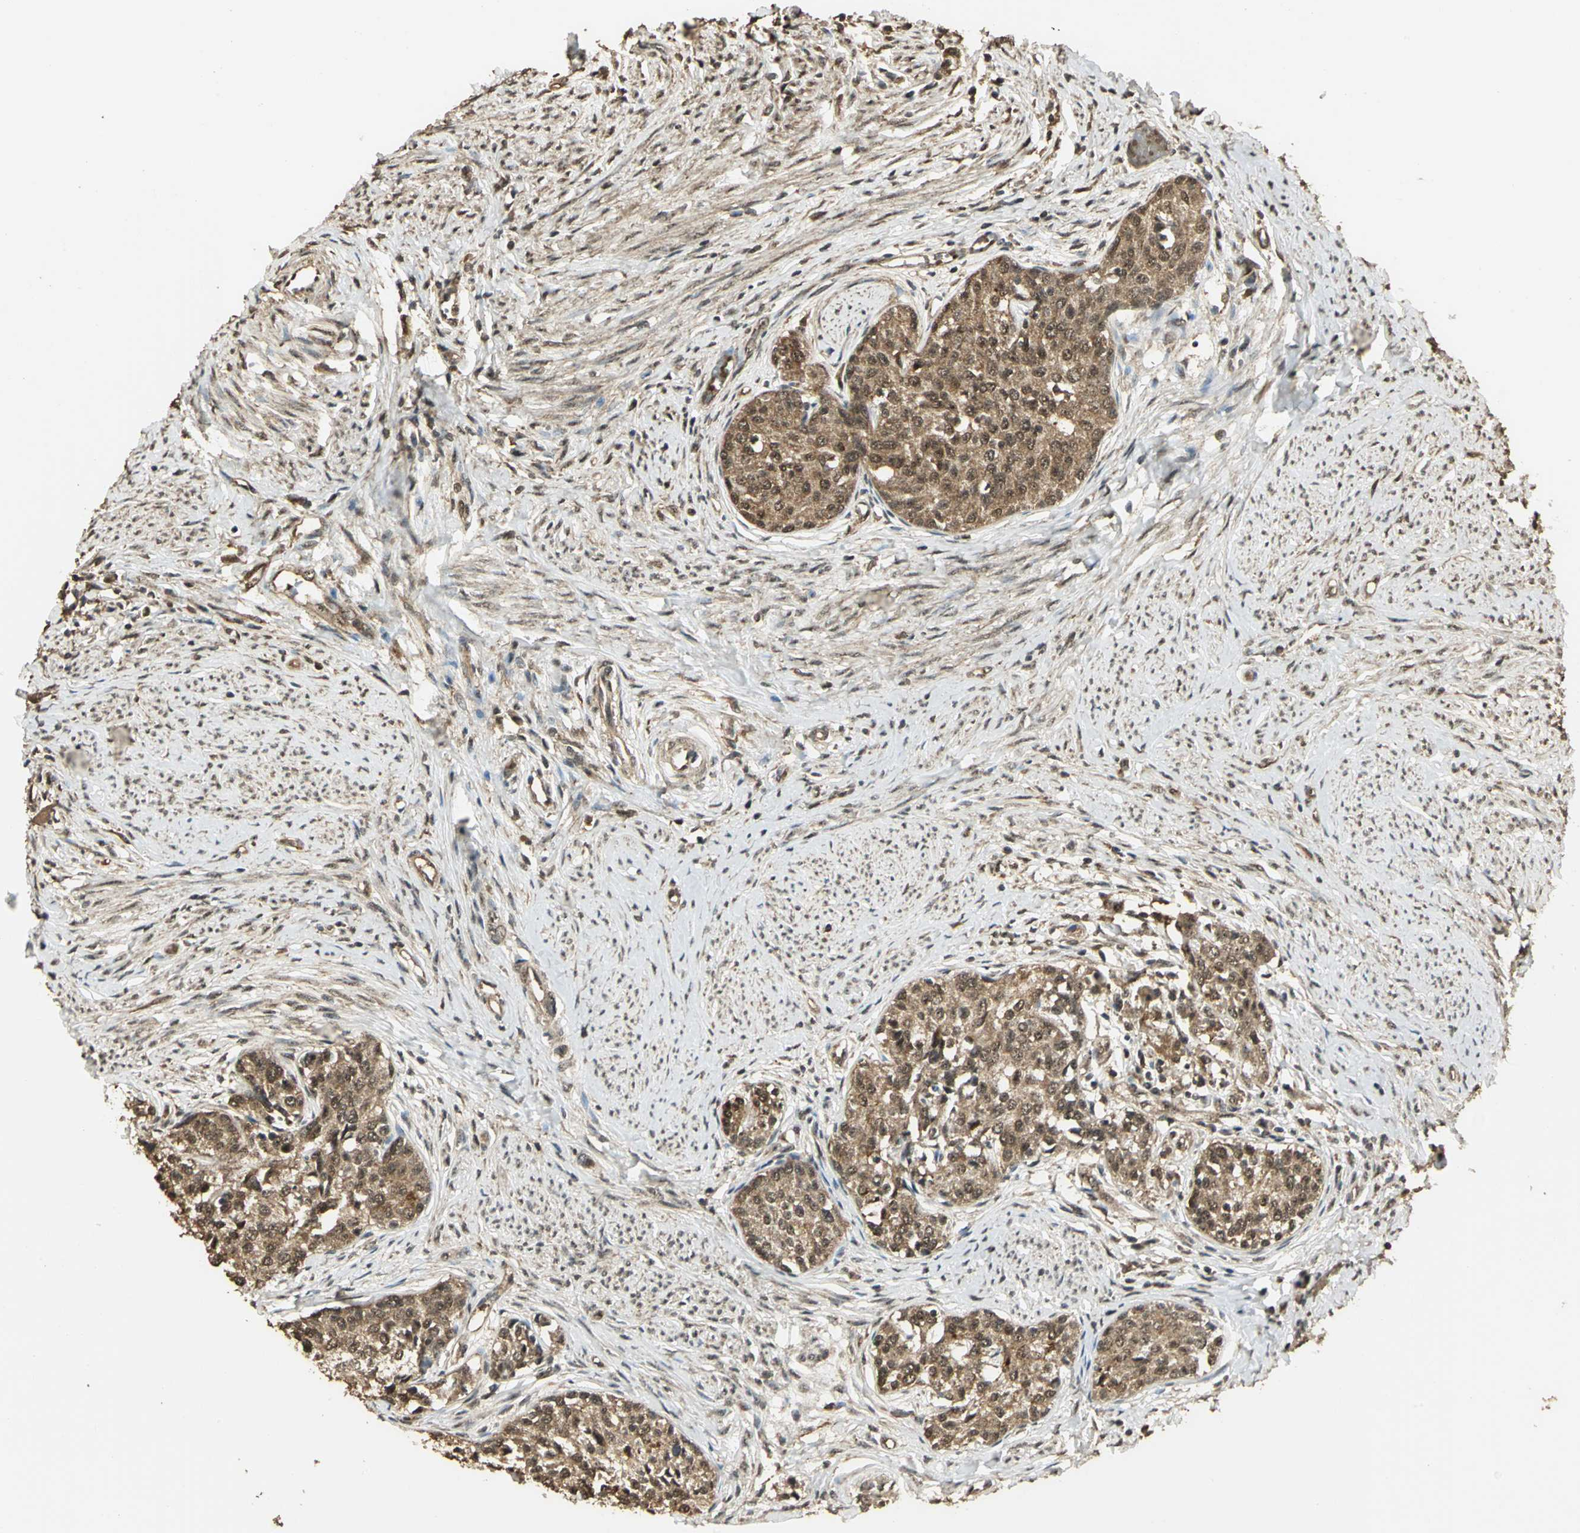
{"staining": {"intensity": "strong", "quantity": ">75%", "location": "cytoplasmic/membranous"}, "tissue": "cervical cancer", "cell_type": "Tumor cells", "image_type": "cancer", "snomed": [{"axis": "morphology", "description": "Squamous cell carcinoma, NOS"}, {"axis": "morphology", "description": "Adenocarcinoma, NOS"}, {"axis": "topography", "description": "Cervix"}], "caption": "A high amount of strong cytoplasmic/membranous expression is appreciated in approximately >75% of tumor cells in adenocarcinoma (cervical) tissue. (brown staining indicates protein expression, while blue staining denotes nuclei).", "gene": "UCHL5", "patient": {"sex": "female", "age": 52}}